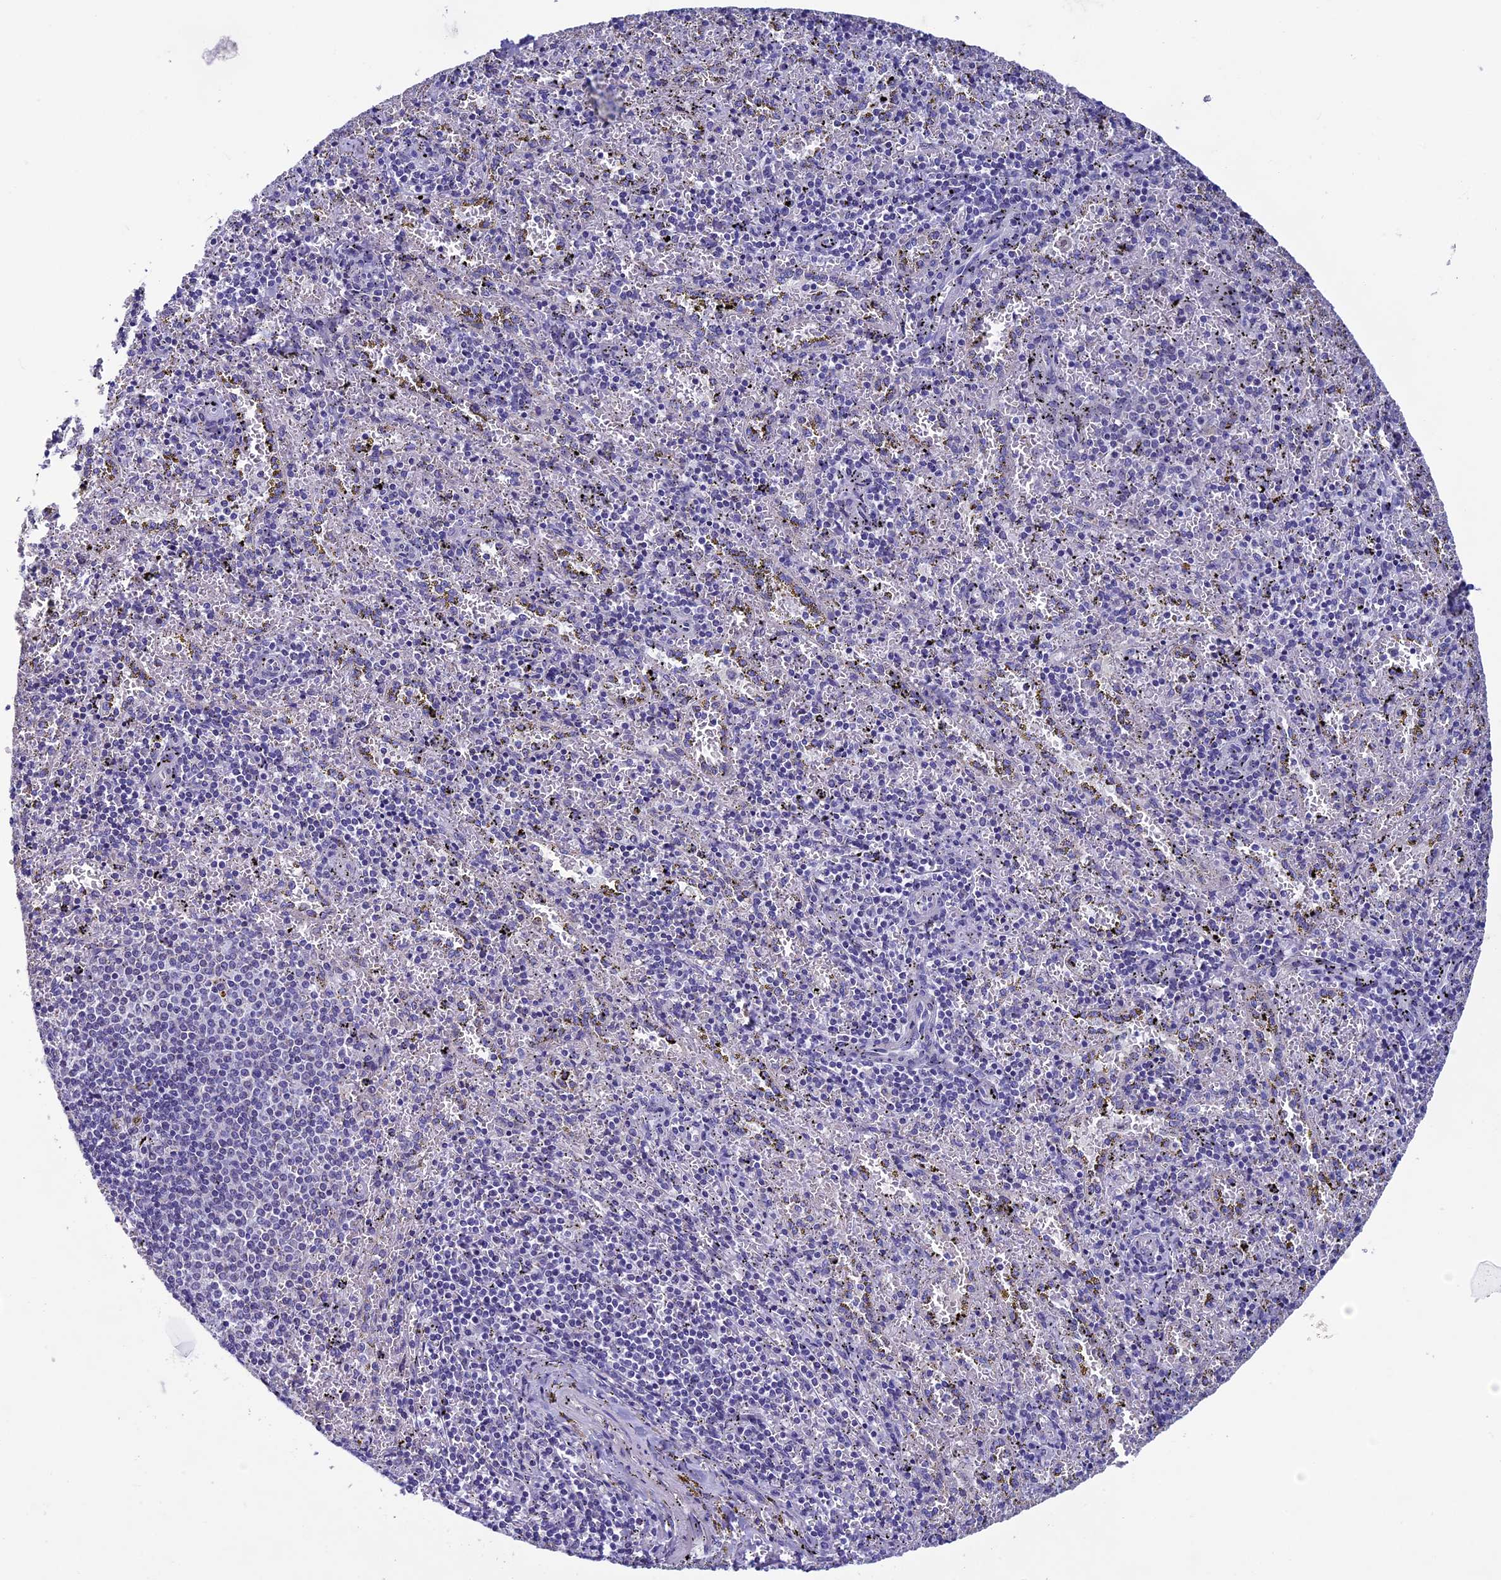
{"staining": {"intensity": "negative", "quantity": "none", "location": "none"}, "tissue": "spleen", "cell_type": "Cells in red pulp", "image_type": "normal", "snomed": [{"axis": "morphology", "description": "Normal tissue, NOS"}, {"axis": "topography", "description": "Spleen"}], "caption": "Histopathology image shows no significant protein expression in cells in red pulp of benign spleen. The staining is performed using DAB brown chromogen with nuclei counter-stained in using hematoxylin.", "gene": "MFSD12", "patient": {"sex": "male", "age": 11}}